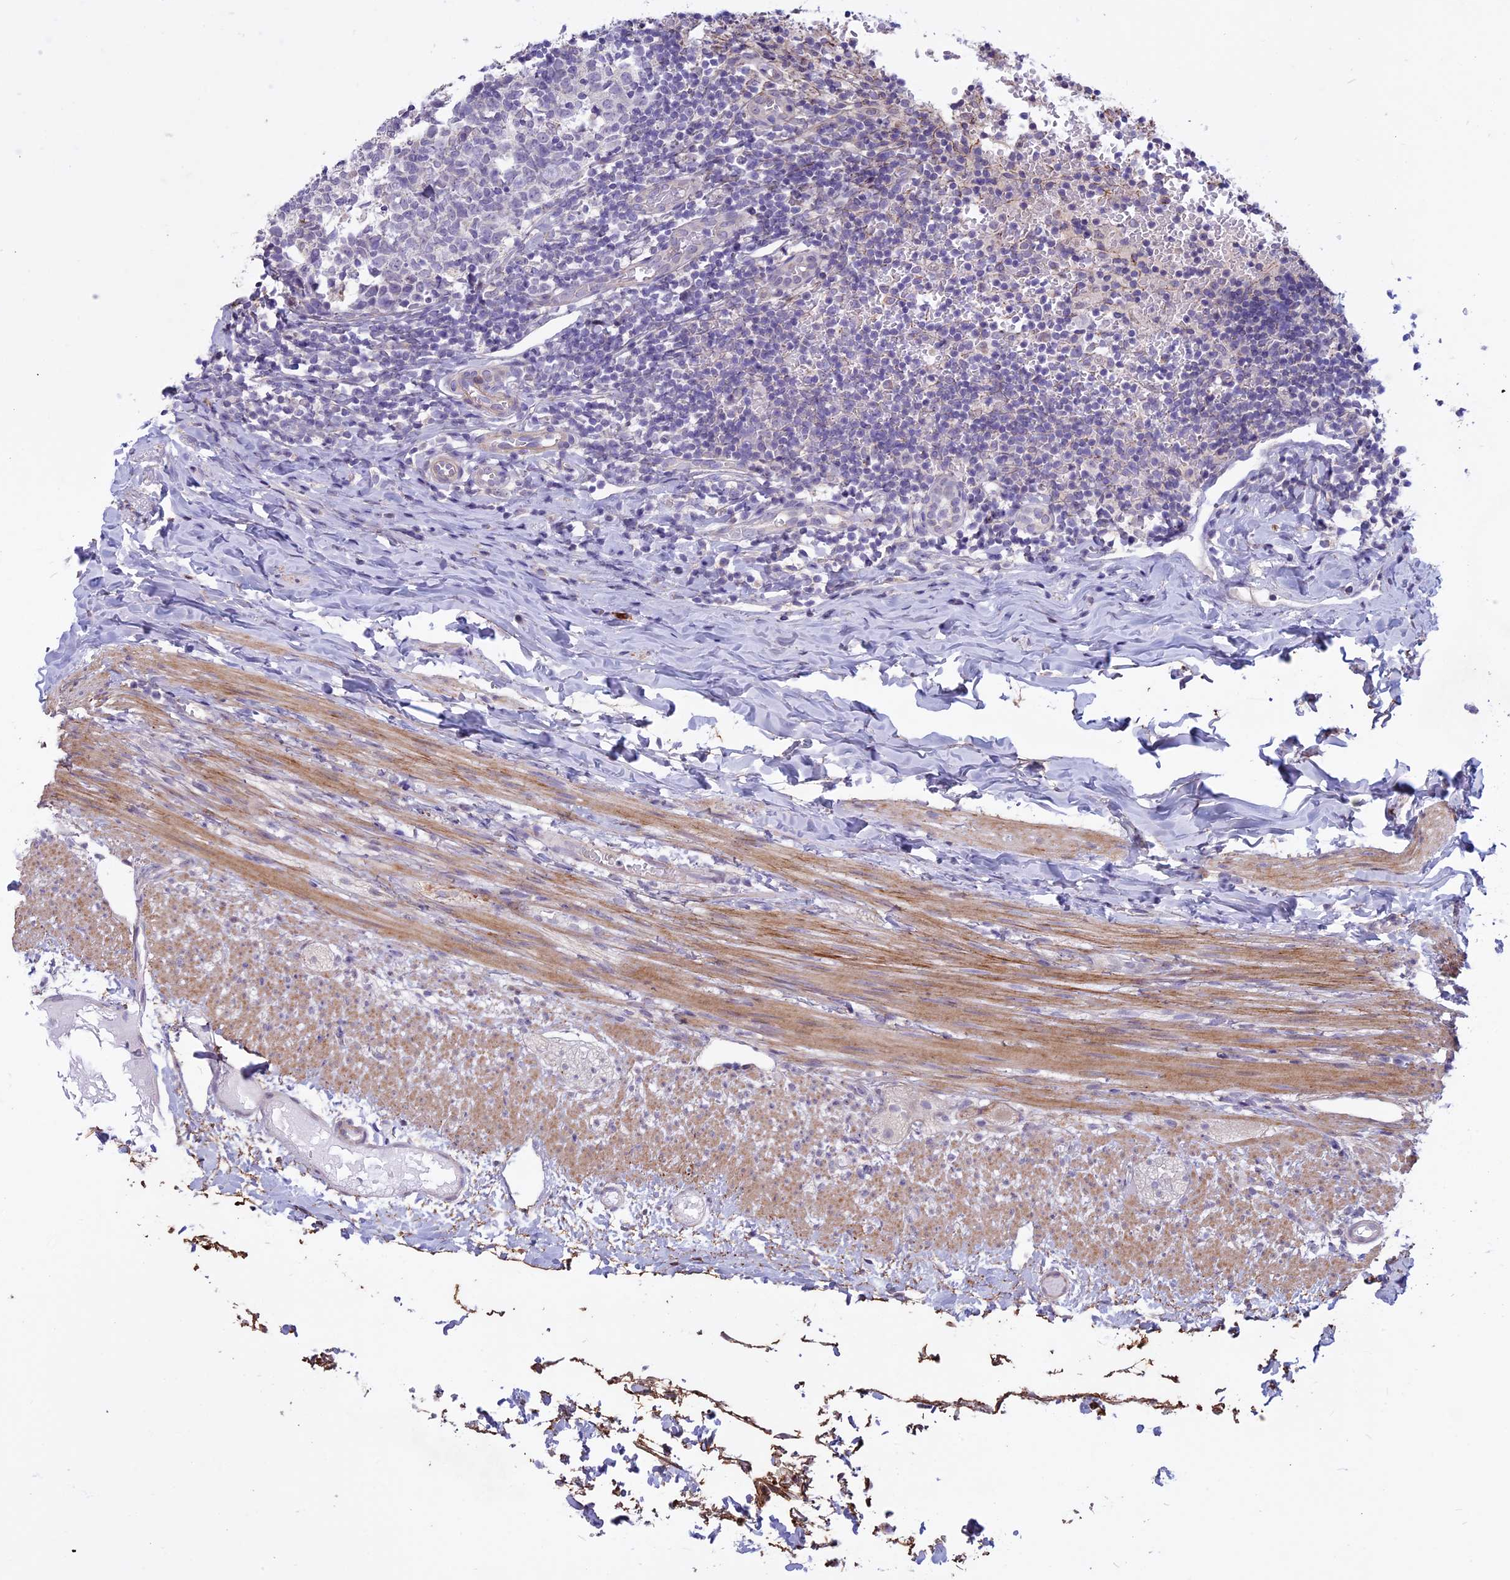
{"staining": {"intensity": "moderate", "quantity": "25%-75%", "location": "cytoplasmic/membranous"}, "tissue": "appendix", "cell_type": "Glandular cells", "image_type": "normal", "snomed": [{"axis": "morphology", "description": "Normal tissue, NOS"}, {"axis": "topography", "description": "Appendix"}], "caption": "A micrograph of appendix stained for a protein exhibits moderate cytoplasmic/membranous brown staining in glandular cells. (IHC, brightfield microscopy, high magnification).", "gene": "SPHKAP", "patient": {"sex": "male", "age": 8}}